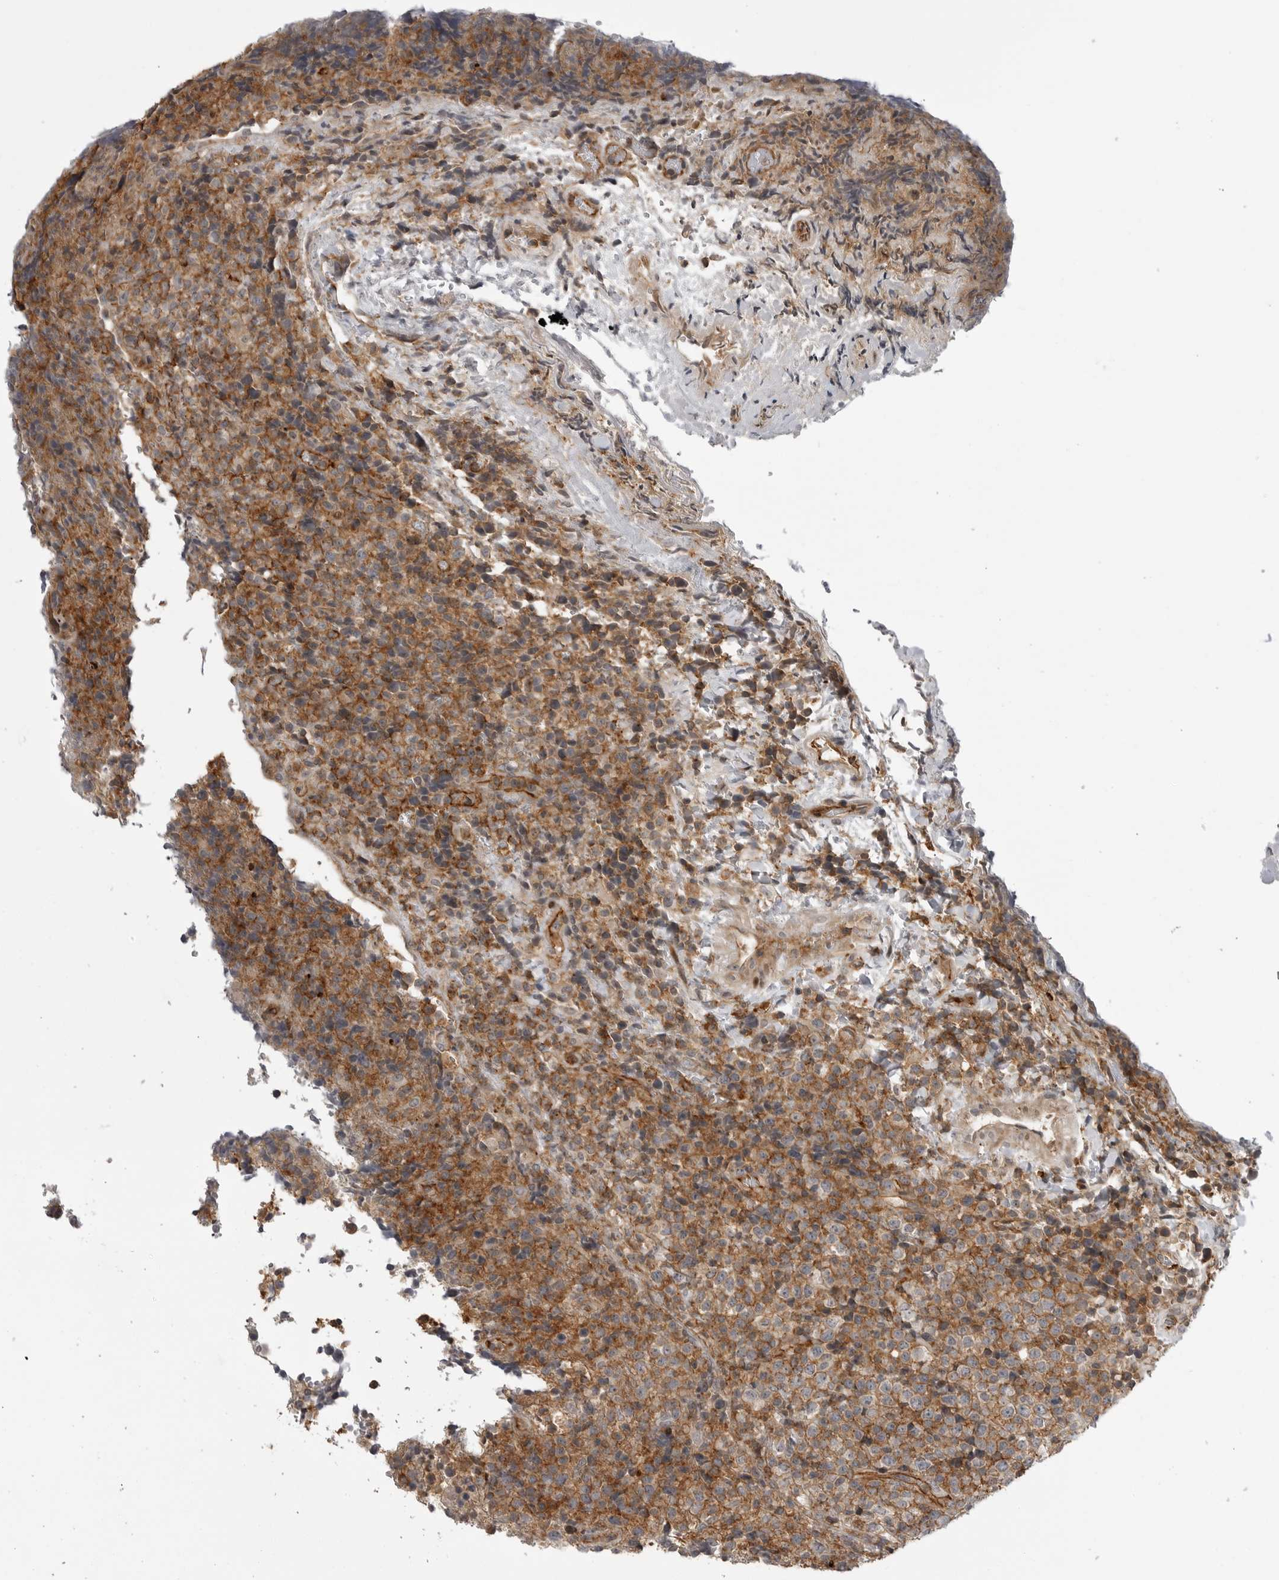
{"staining": {"intensity": "moderate", "quantity": "25%-75%", "location": "cytoplasmic/membranous"}, "tissue": "lymphoma", "cell_type": "Tumor cells", "image_type": "cancer", "snomed": [{"axis": "morphology", "description": "Malignant lymphoma, non-Hodgkin's type, High grade"}, {"axis": "topography", "description": "Lymph node"}], "caption": "Lymphoma stained with a protein marker demonstrates moderate staining in tumor cells.", "gene": "ABL1", "patient": {"sex": "male", "age": 13}}